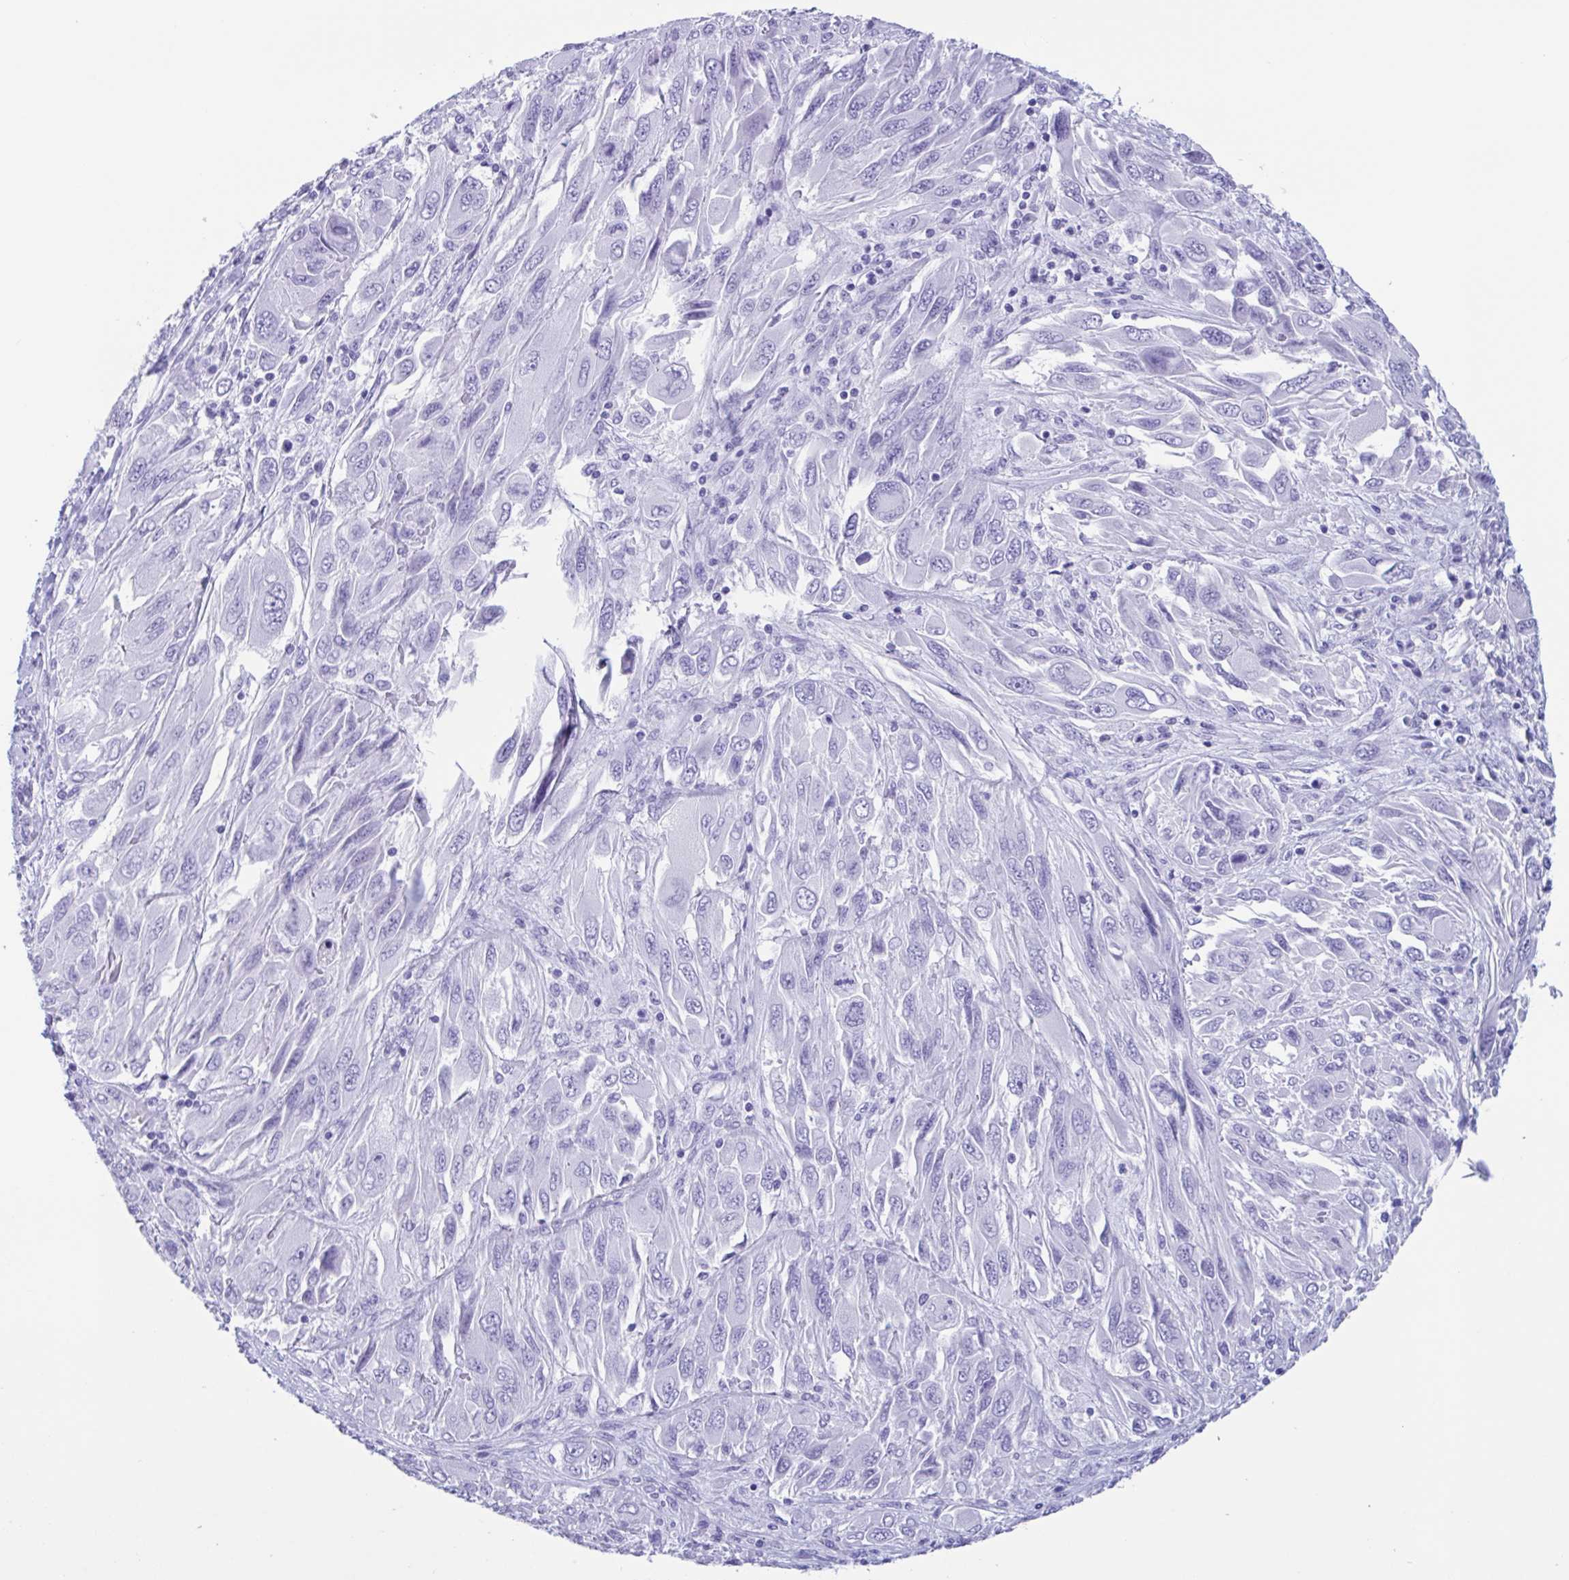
{"staining": {"intensity": "negative", "quantity": "none", "location": "none"}, "tissue": "melanoma", "cell_type": "Tumor cells", "image_type": "cancer", "snomed": [{"axis": "morphology", "description": "Malignant melanoma, NOS"}, {"axis": "topography", "description": "Skin"}], "caption": "A high-resolution photomicrograph shows IHC staining of malignant melanoma, which displays no significant expression in tumor cells.", "gene": "ZNF850", "patient": {"sex": "female", "age": 91}}